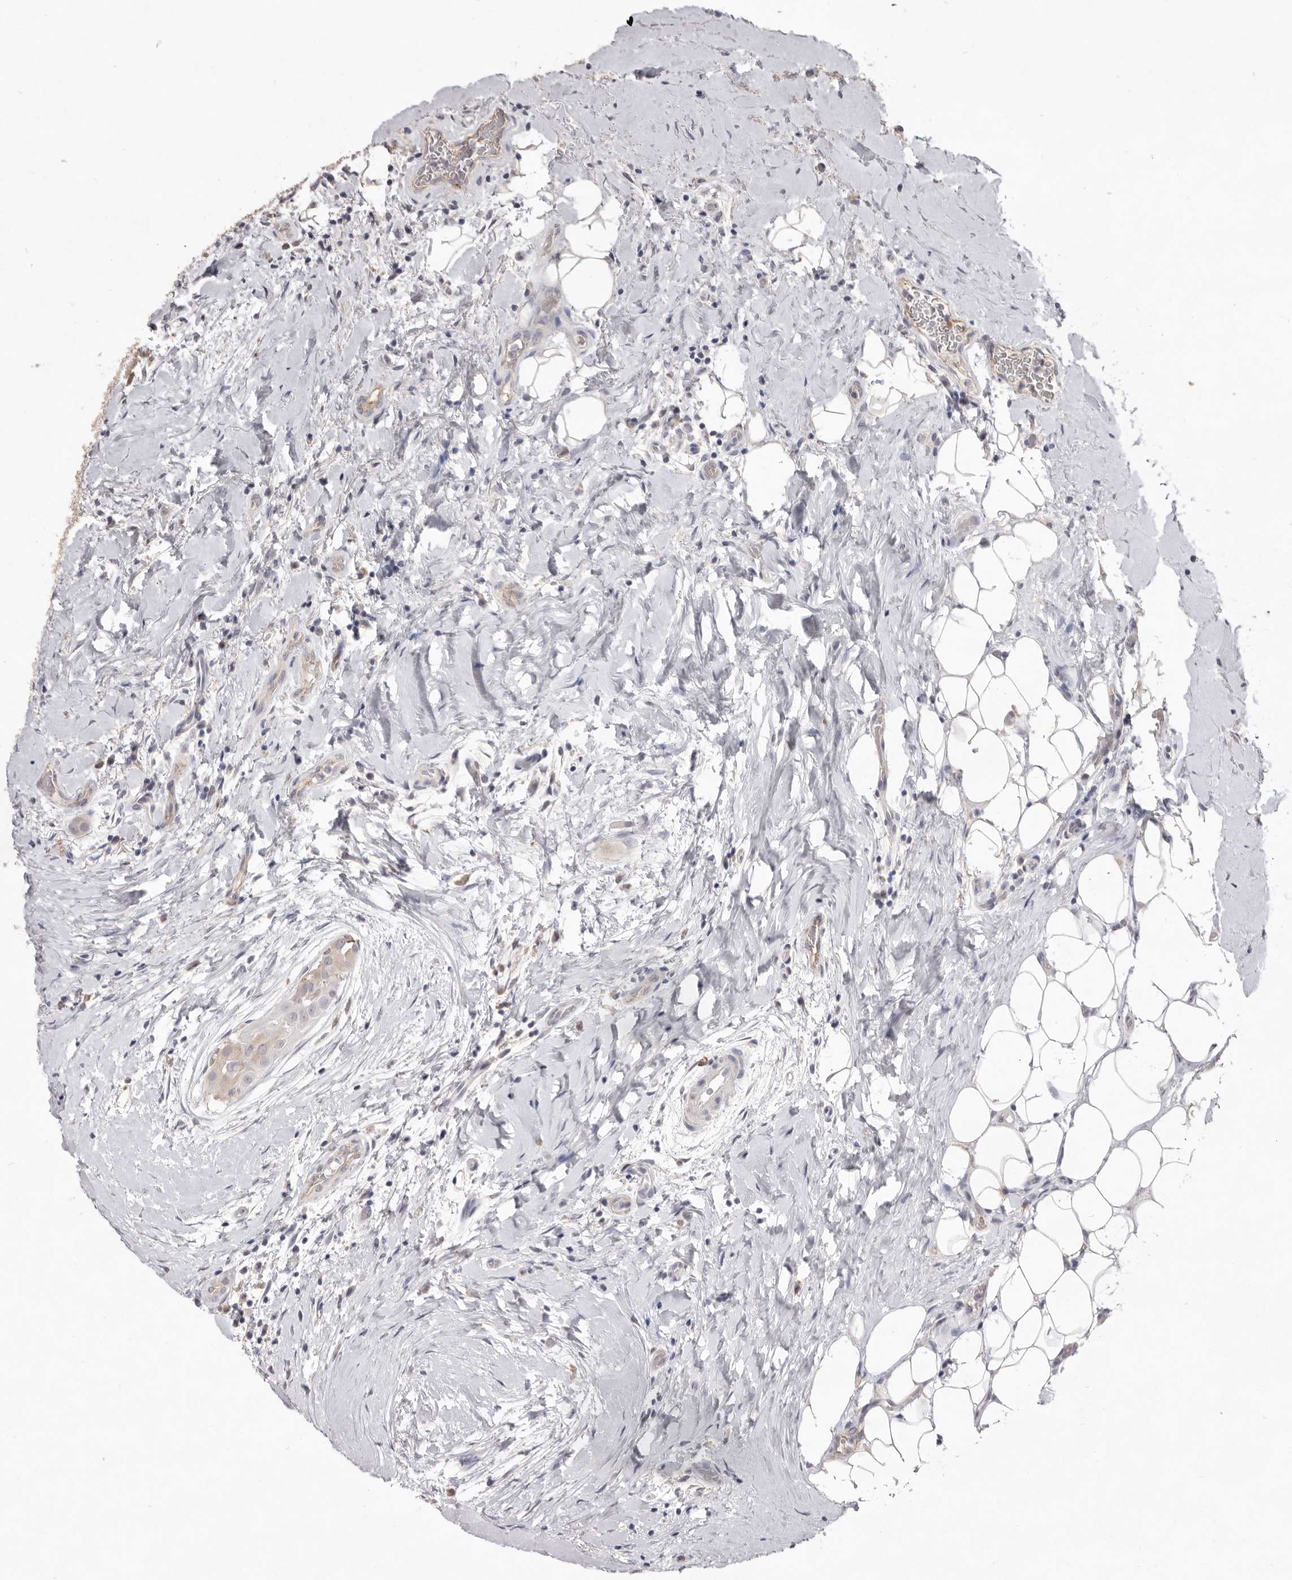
{"staining": {"intensity": "negative", "quantity": "none", "location": "none"}, "tissue": "thyroid cancer", "cell_type": "Tumor cells", "image_type": "cancer", "snomed": [{"axis": "morphology", "description": "Papillary adenocarcinoma, NOS"}, {"axis": "topography", "description": "Thyroid gland"}], "caption": "This is an IHC photomicrograph of papillary adenocarcinoma (thyroid). There is no positivity in tumor cells.", "gene": "ZYG11B", "patient": {"sex": "male", "age": 33}}